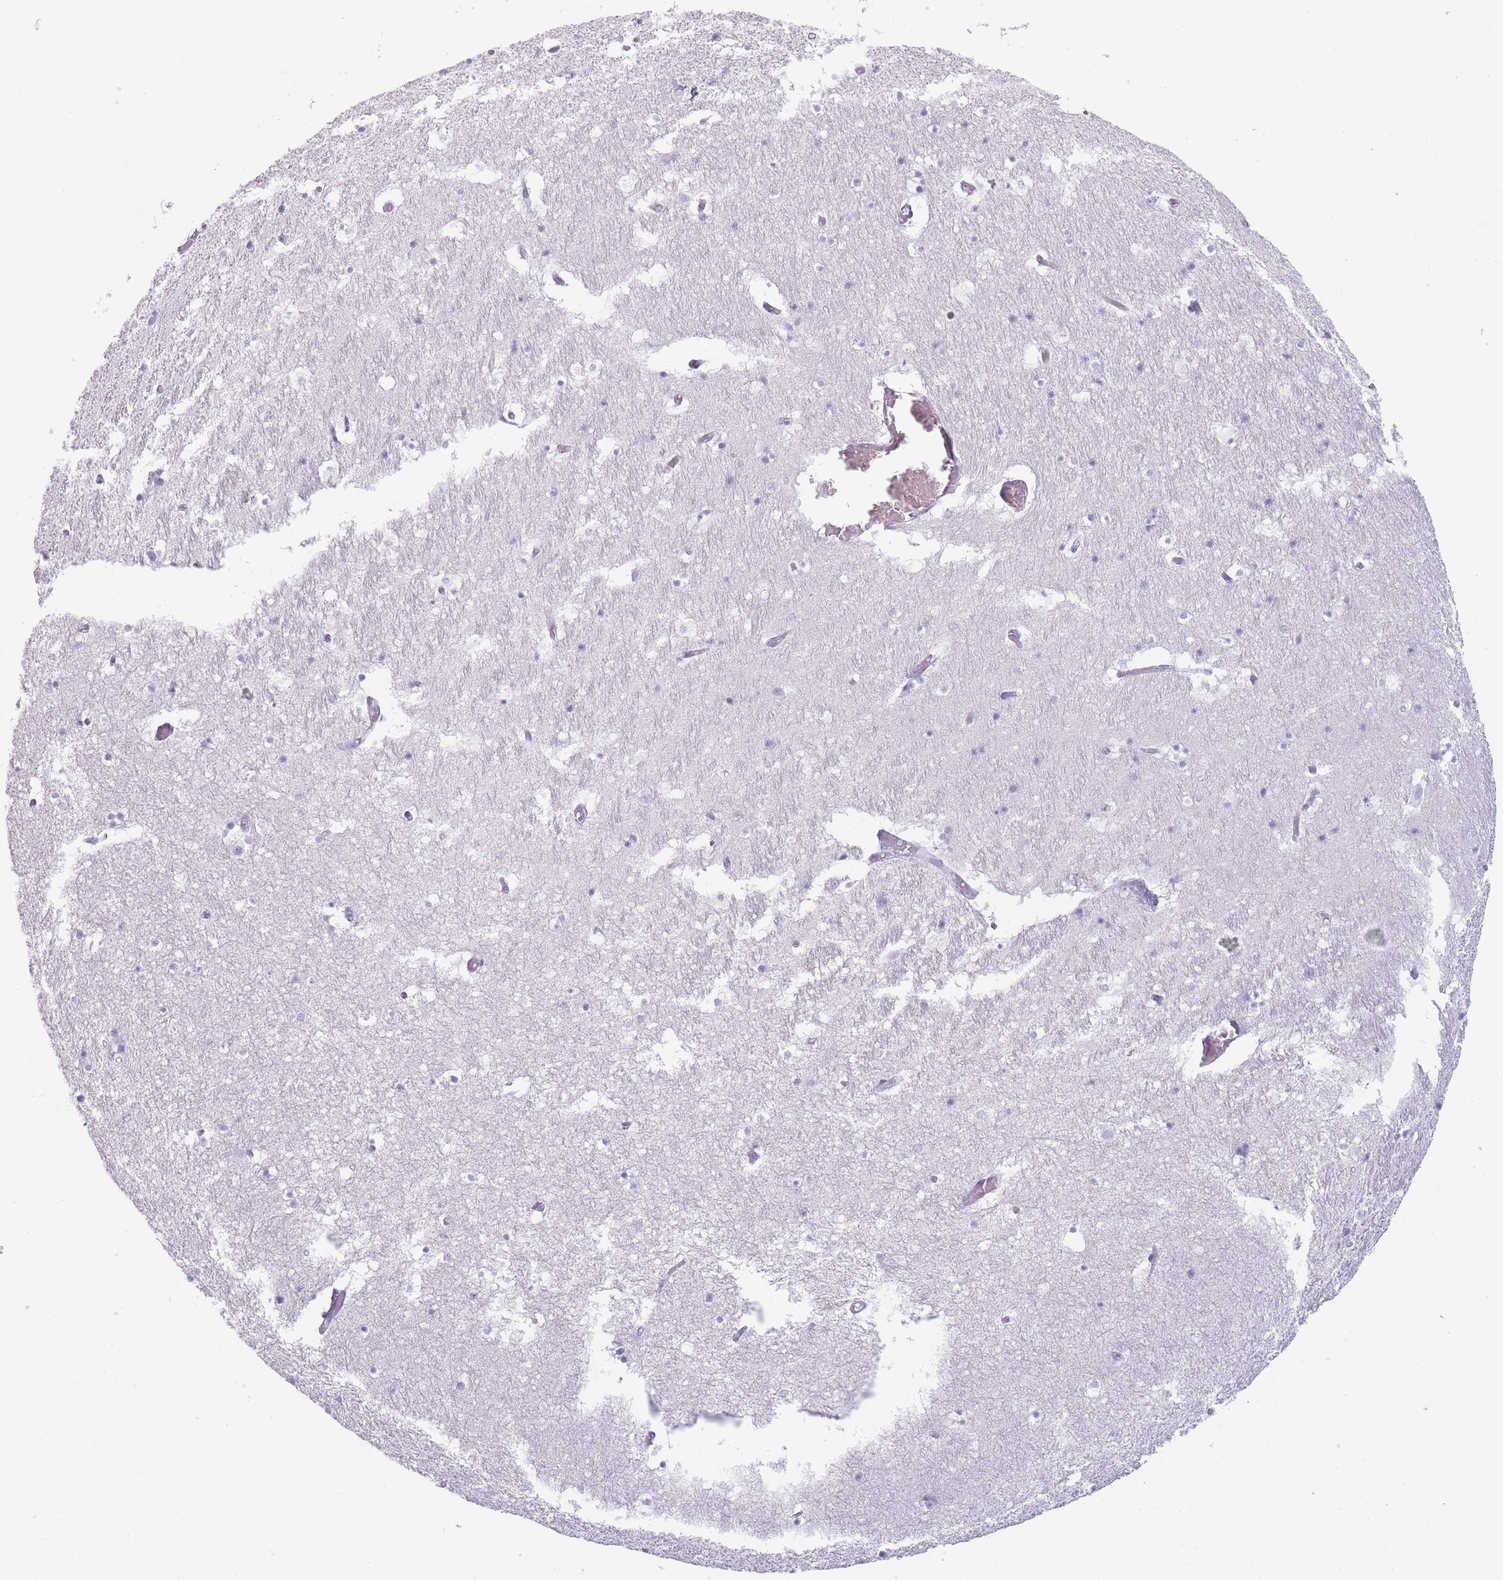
{"staining": {"intensity": "negative", "quantity": "none", "location": "none"}, "tissue": "hippocampus", "cell_type": "Glial cells", "image_type": "normal", "snomed": [{"axis": "morphology", "description": "Normal tissue, NOS"}, {"axis": "topography", "description": "Hippocampus"}], "caption": "This micrograph is of unremarkable hippocampus stained with immunohistochemistry (IHC) to label a protein in brown with the nuclei are counter-stained blue. There is no expression in glial cells.", "gene": "GPR12", "patient": {"sex": "female", "age": 52}}